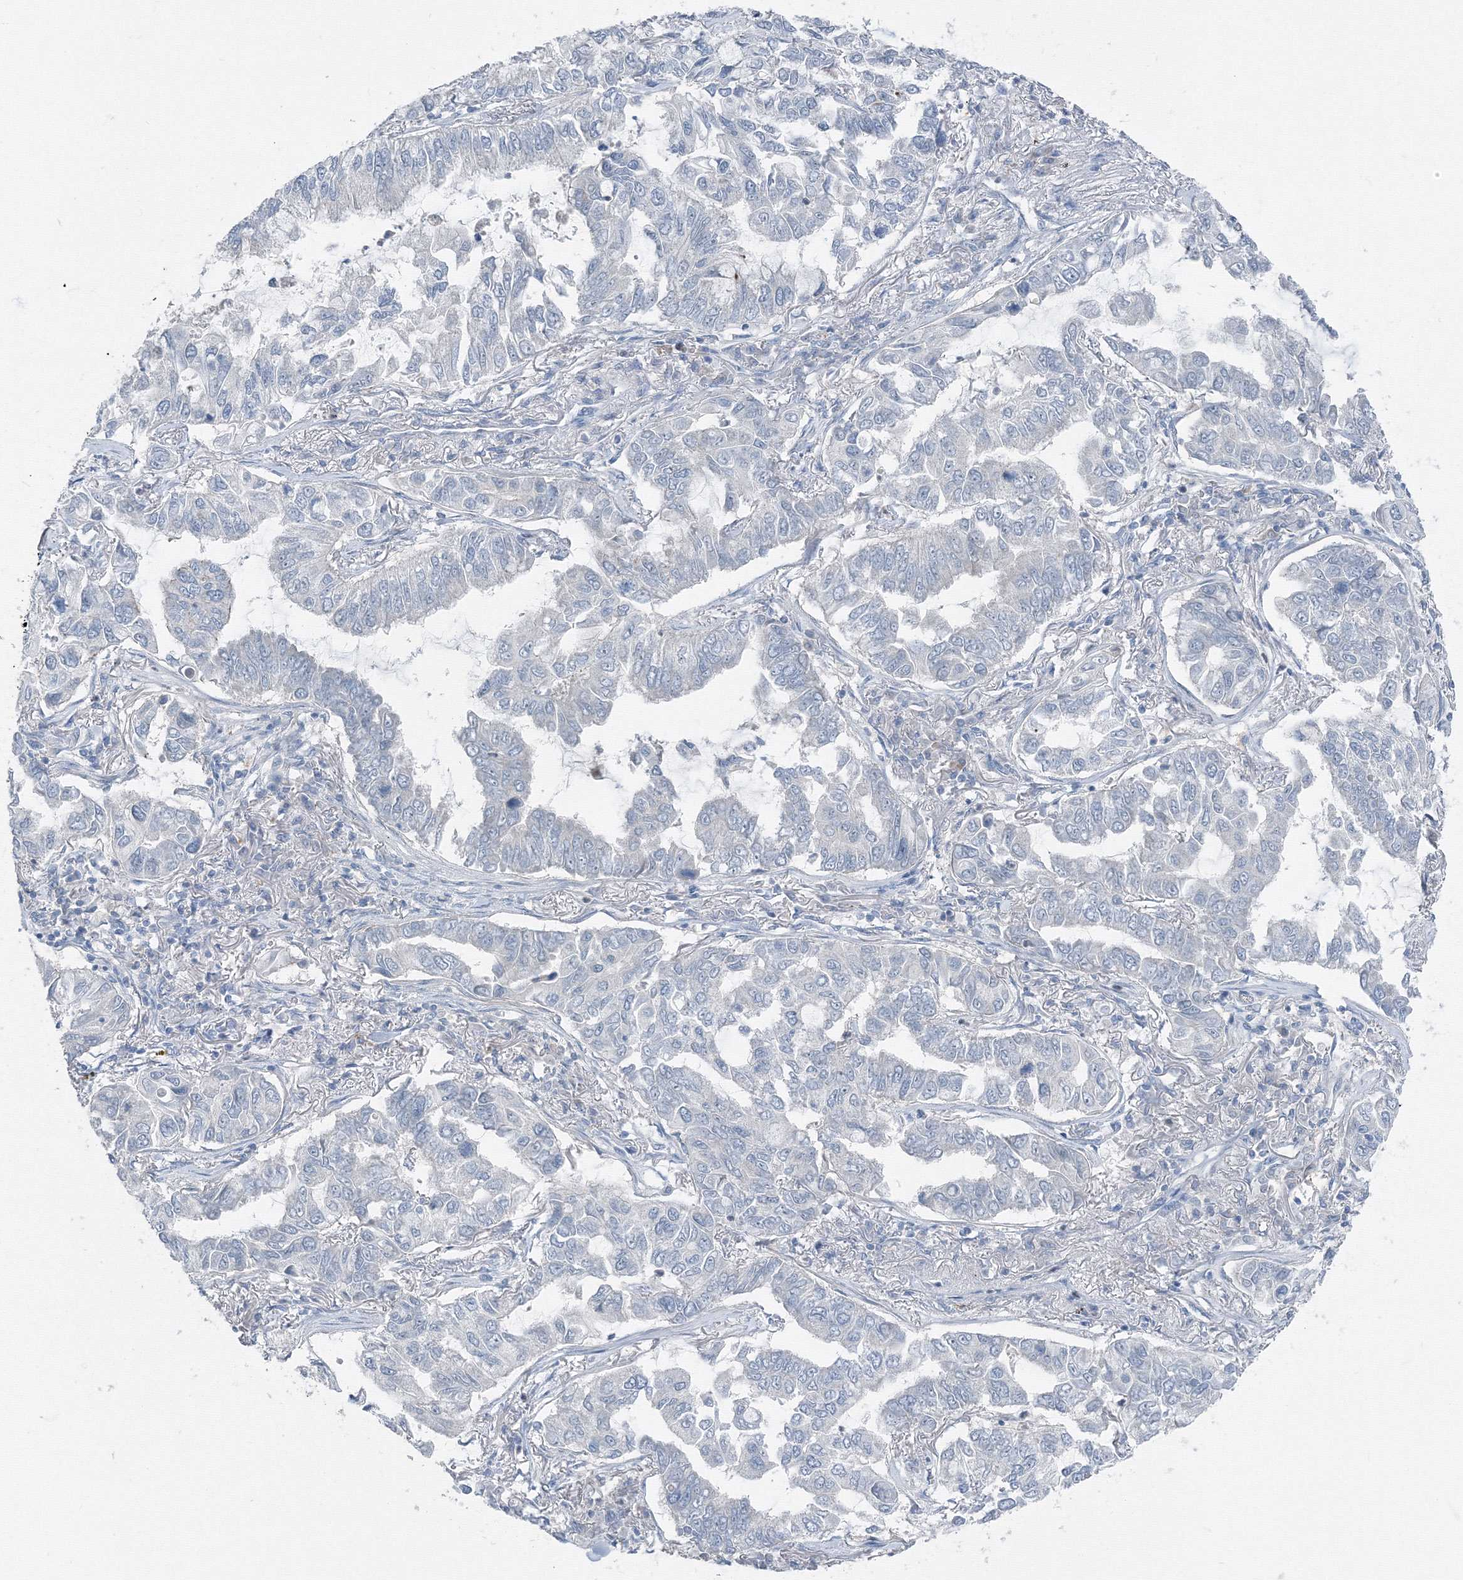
{"staining": {"intensity": "negative", "quantity": "none", "location": "none"}, "tissue": "lung cancer", "cell_type": "Tumor cells", "image_type": "cancer", "snomed": [{"axis": "morphology", "description": "Adenocarcinoma, NOS"}, {"axis": "topography", "description": "Lung"}], "caption": "This histopathology image is of lung adenocarcinoma stained with IHC to label a protein in brown with the nuclei are counter-stained blue. There is no positivity in tumor cells. (IHC, brightfield microscopy, high magnification).", "gene": "AASDH", "patient": {"sex": "male", "age": 64}}